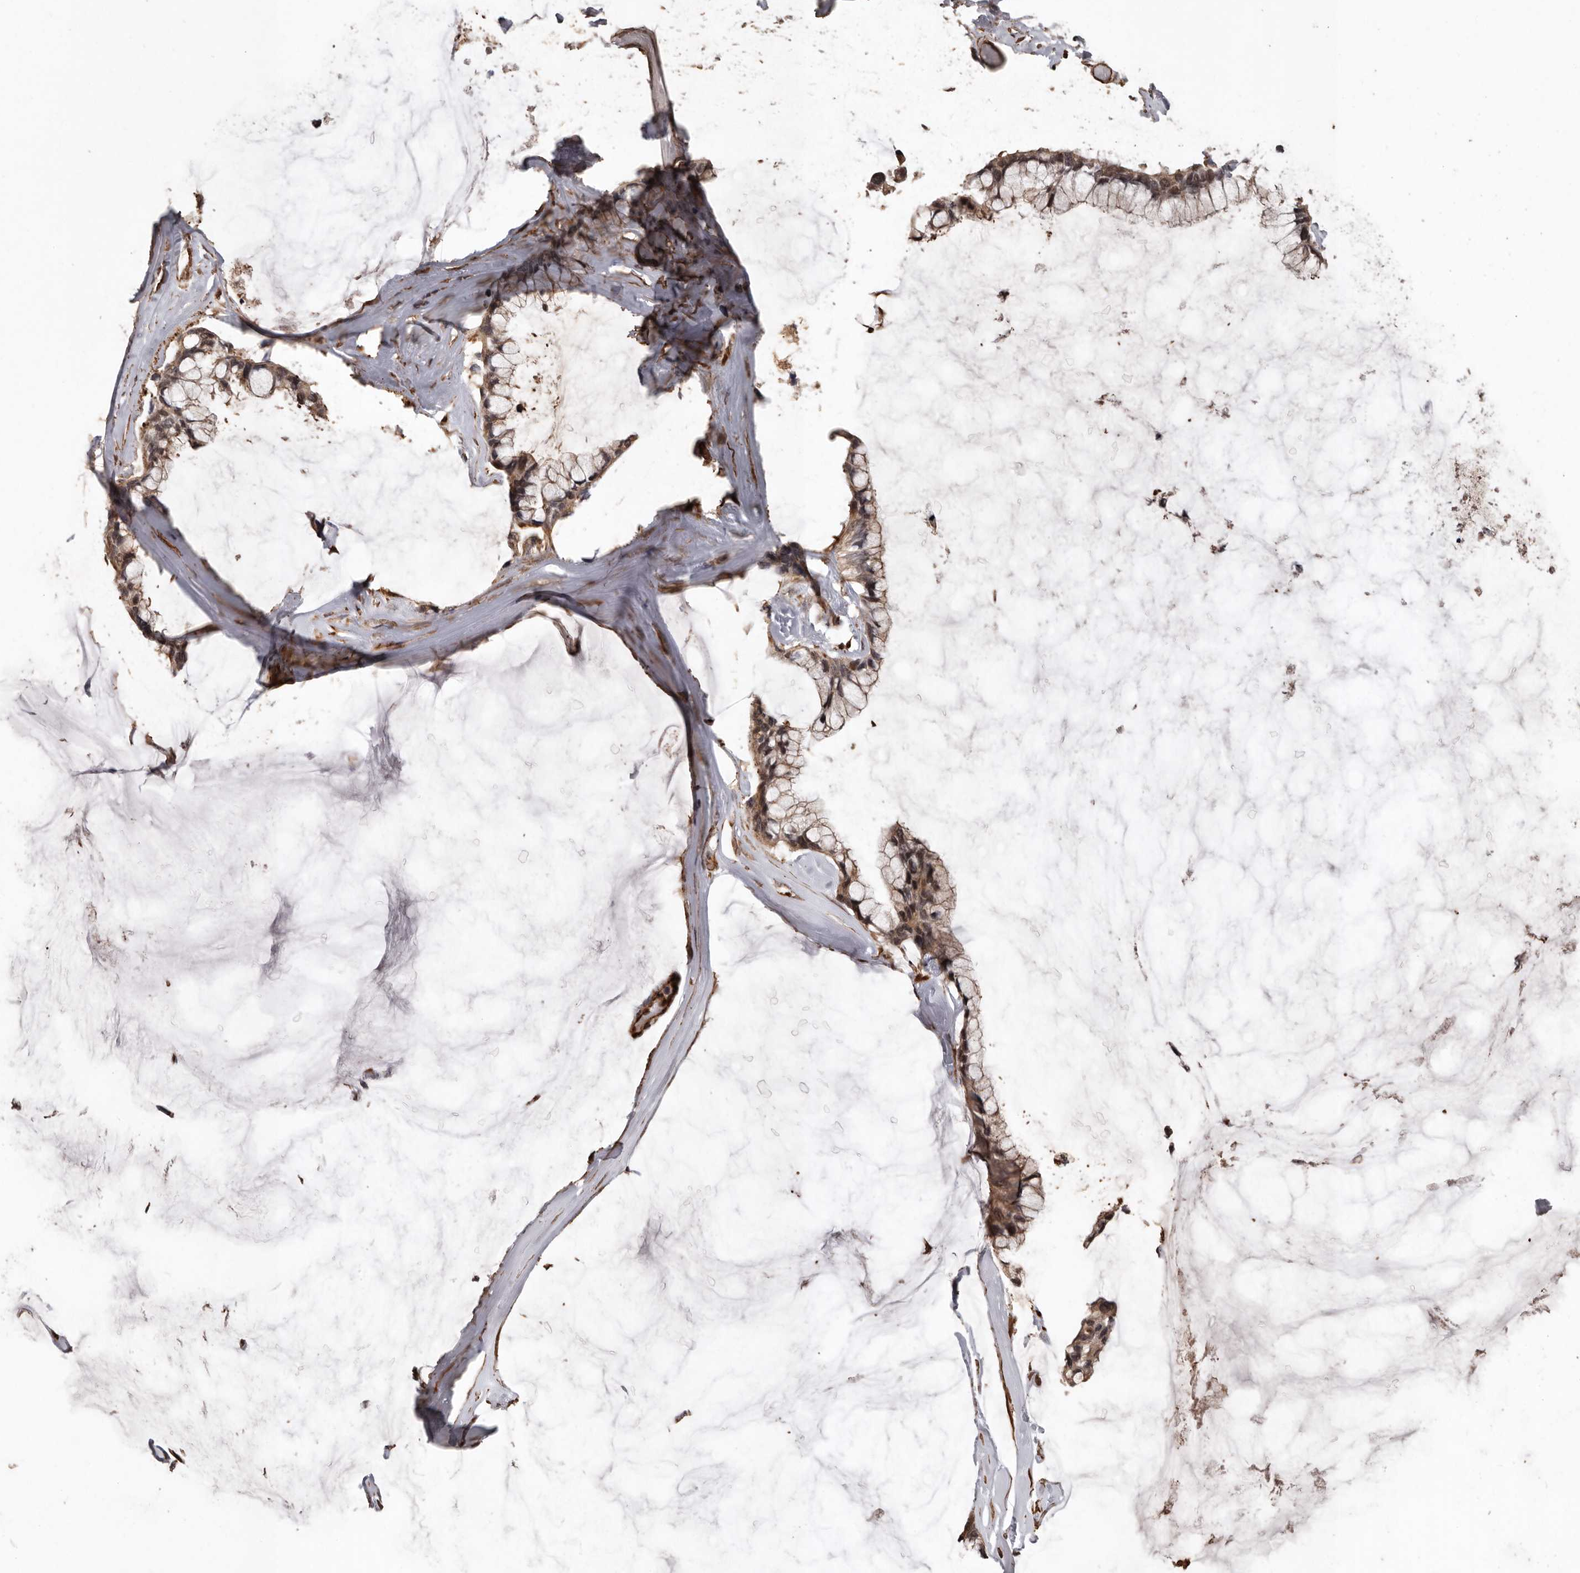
{"staining": {"intensity": "moderate", "quantity": ">75%", "location": "cytoplasmic/membranous,nuclear"}, "tissue": "ovarian cancer", "cell_type": "Tumor cells", "image_type": "cancer", "snomed": [{"axis": "morphology", "description": "Cystadenocarcinoma, mucinous, NOS"}, {"axis": "topography", "description": "Ovary"}], "caption": "Protein expression analysis of human ovarian mucinous cystadenocarcinoma reveals moderate cytoplasmic/membranous and nuclear staining in approximately >75% of tumor cells. The protein of interest is stained brown, and the nuclei are stained in blue (DAB IHC with brightfield microscopy, high magnification).", "gene": "BRAT1", "patient": {"sex": "female", "age": 39}}